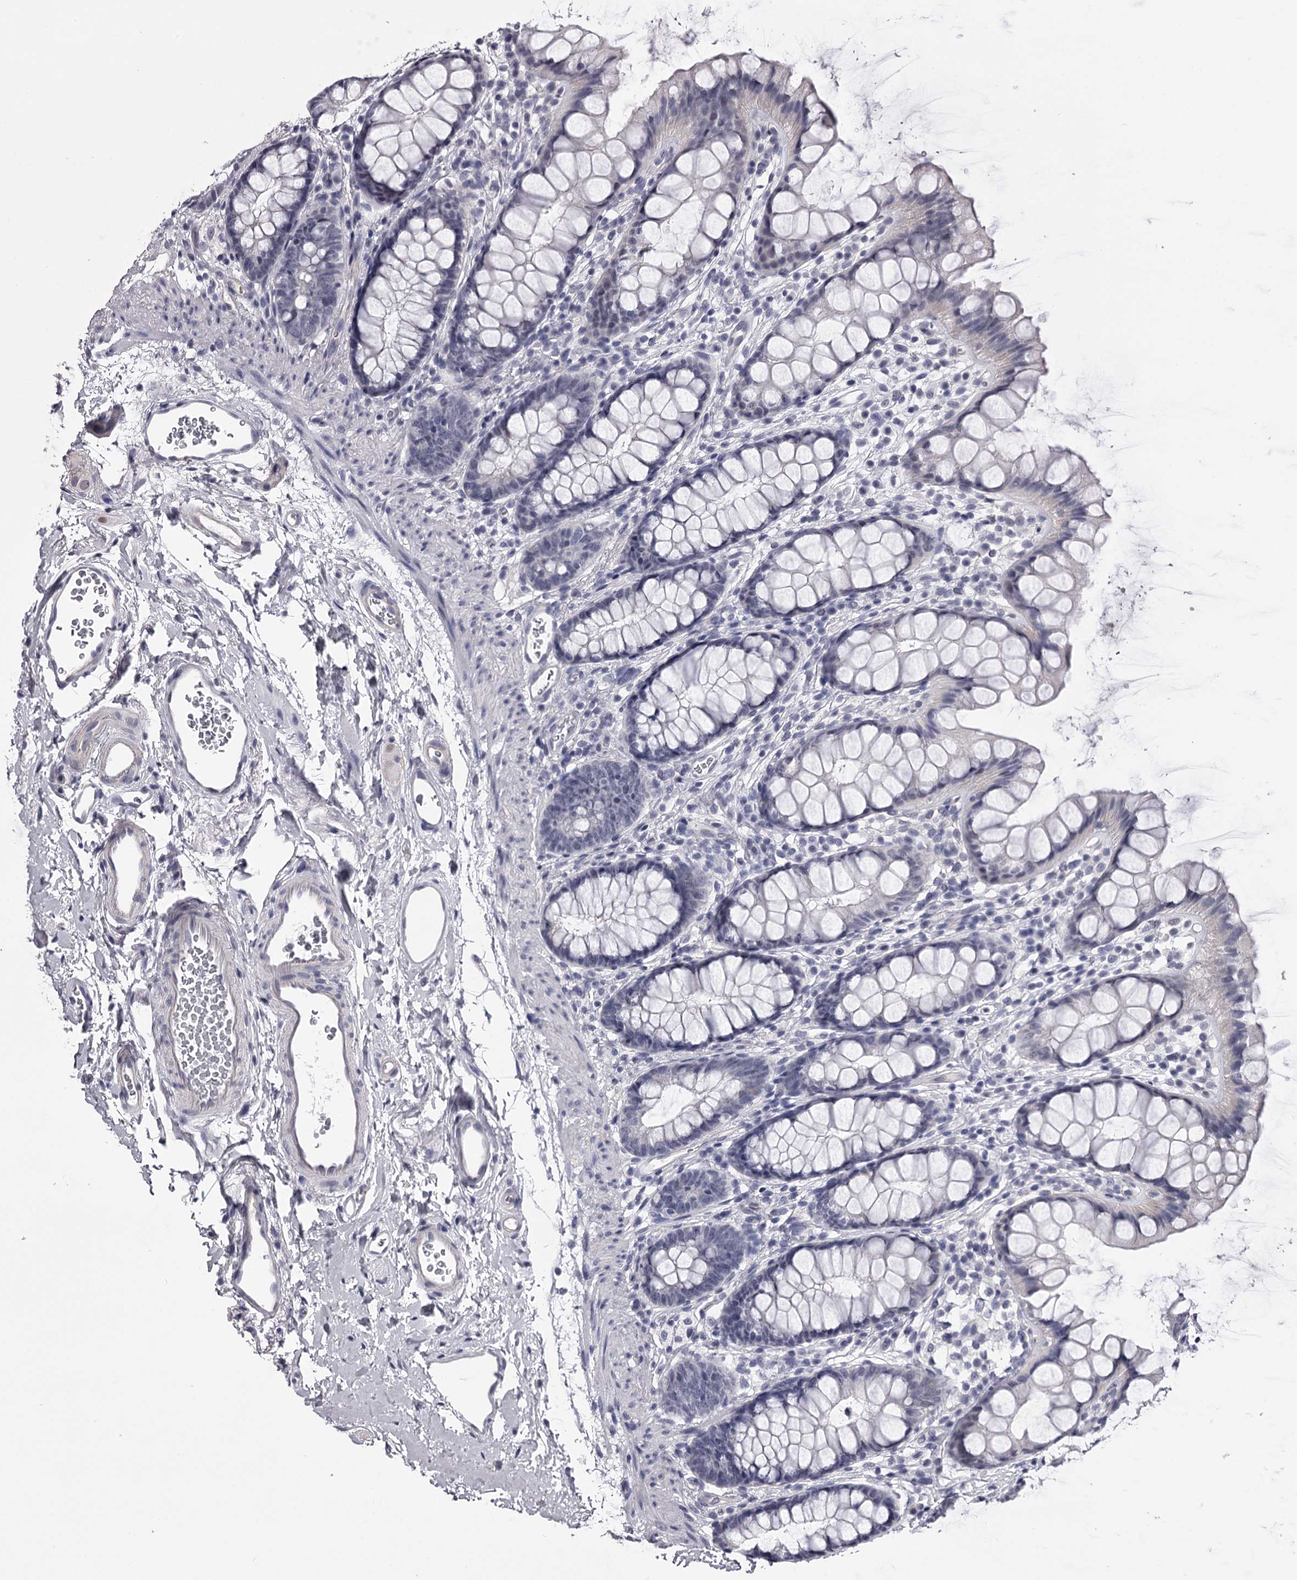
{"staining": {"intensity": "negative", "quantity": "none", "location": "none"}, "tissue": "rectum", "cell_type": "Glandular cells", "image_type": "normal", "snomed": [{"axis": "morphology", "description": "Normal tissue, NOS"}, {"axis": "topography", "description": "Rectum"}], "caption": "Immunohistochemistry of normal rectum exhibits no expression in glandular cells.", "gene": "OVOL2", "patient": {"sex": "female", "age": 65}}